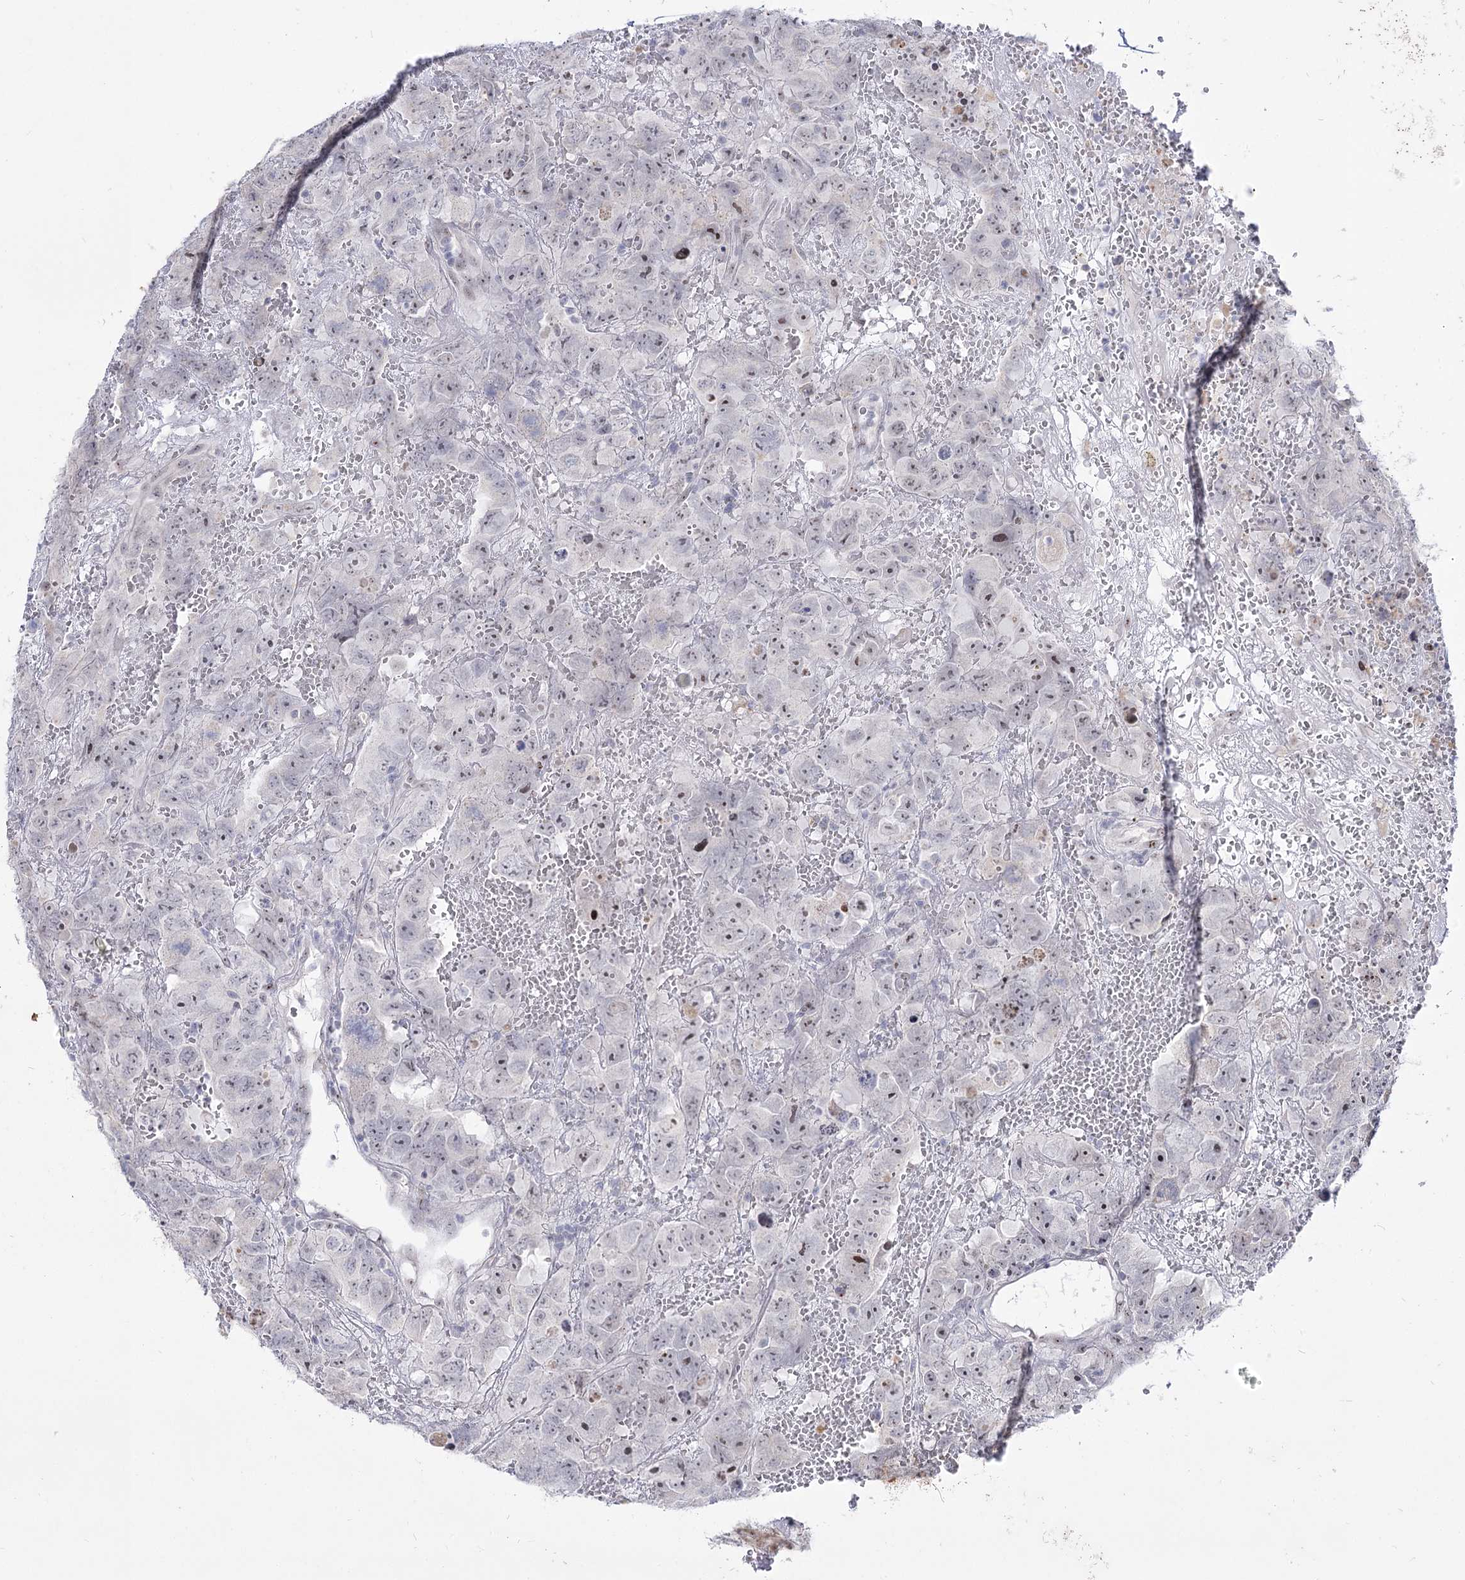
{"staining": {"intensity": "negative", "quantity": "none", "location": "none"}, "tissue": "testis cancer", "cell_type": "Tumor cells", "image_type": "cancer", "snomed": [{"axis": "morphology", "description": "Carcinoma, Embryonal, NOS"}, {"axis": "topography", "description": "Testis"}], "caption": "This is an IHC photomicrograph of human testis cancer. There is no positivity in tumor cells.", "gene": "DDX50", "patient": {"sex": "male", "age": 45}}